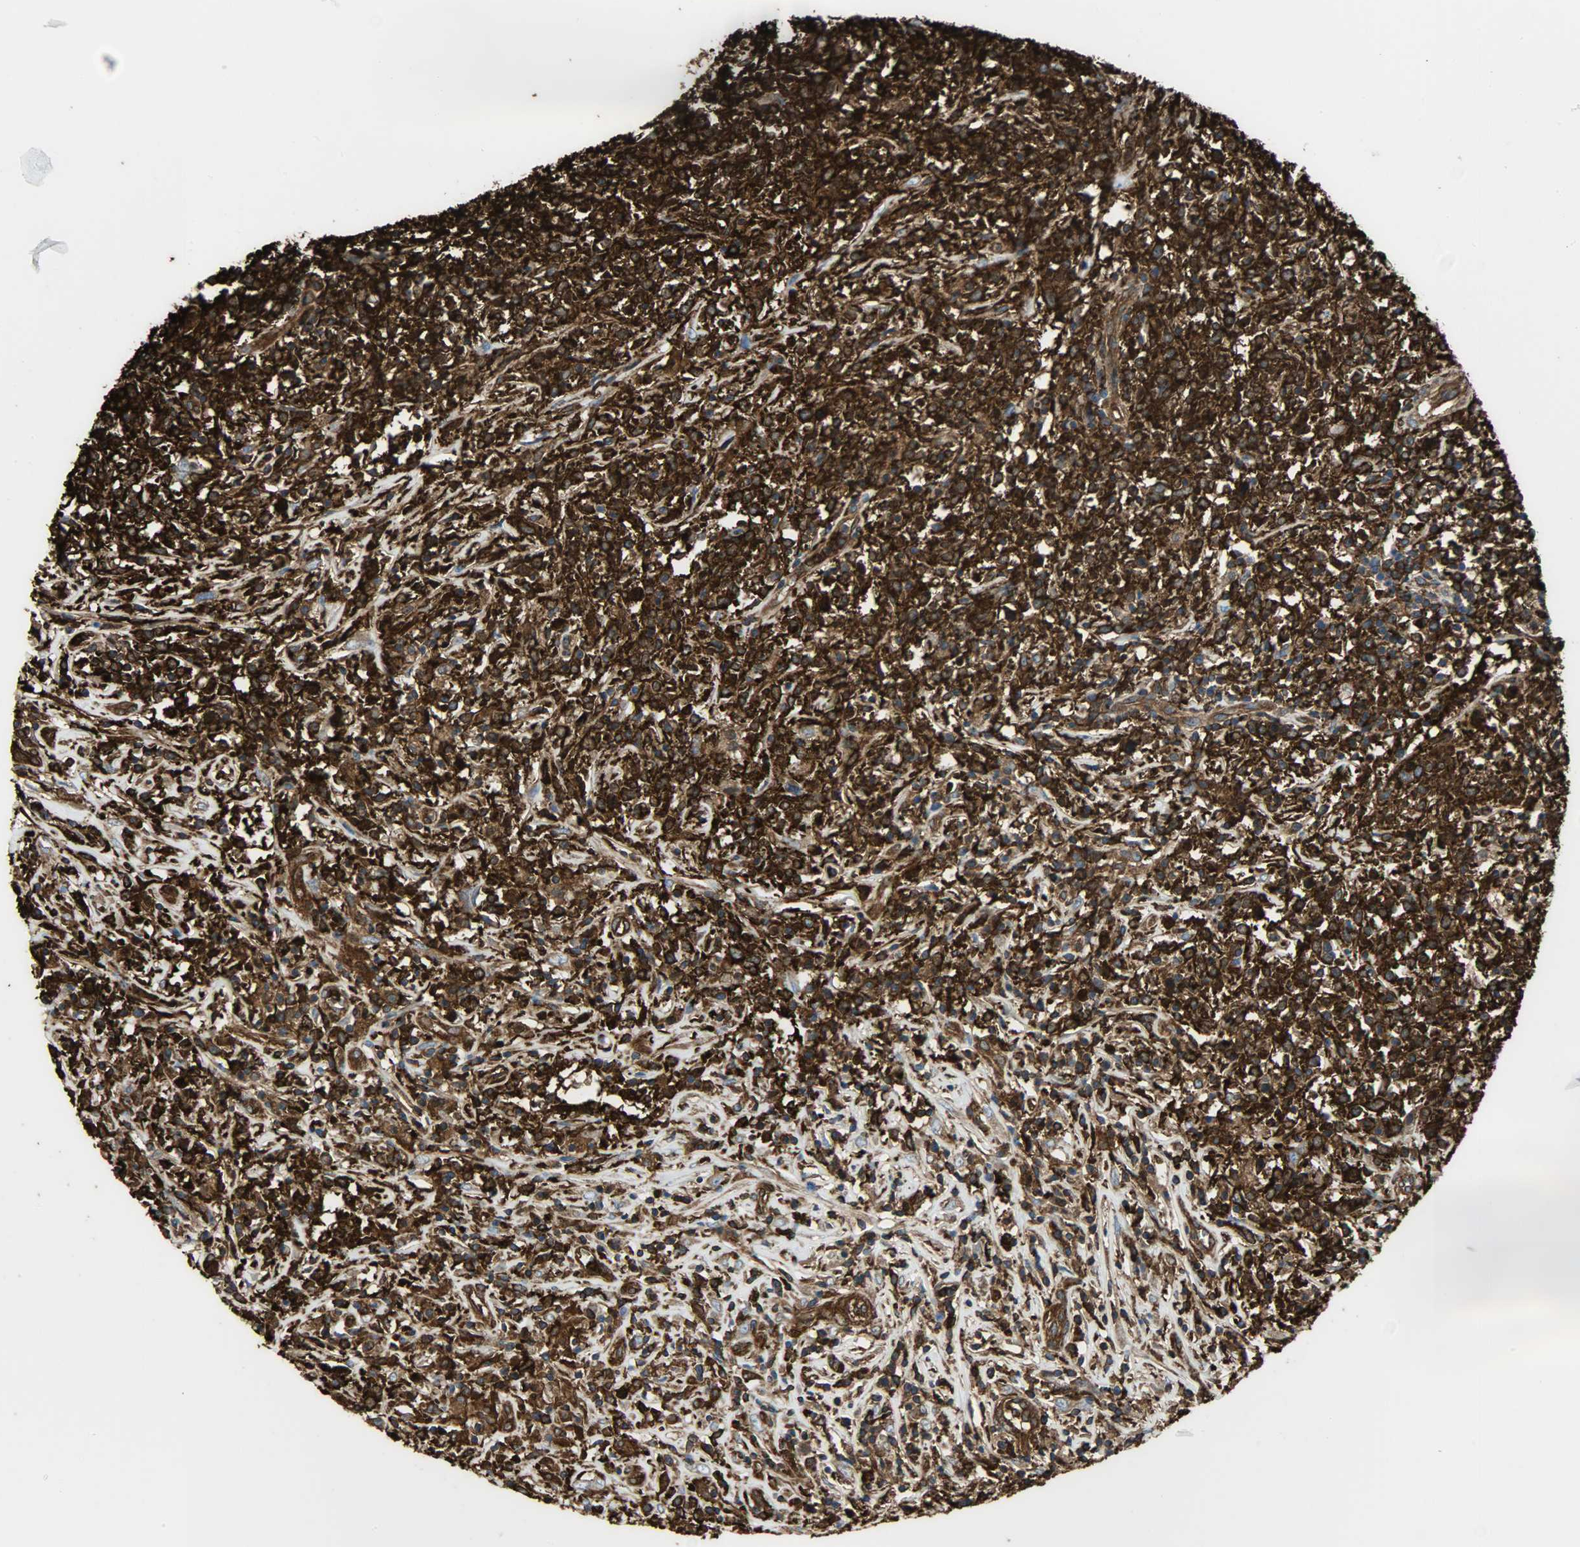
{"staining": {"intensity": "strong", "quantity": ">75%", "location": "cytoplasmic/membranous"}, "tissue": "lymphoma", "cell_type": "Tumor cells", "image_type": "cancer", "snomed": [{"axis": "morphology", "description": "Malignant lymphoma, non-Hodgkin's type, High grade"}, {"axis": "topography", "description": "Lymph node"}], "caption": "High-grade malignant lymphoma, non-Hodgkin's type stained with a brown dye shows strong cytoplasmic/membranous positive staining in about >75% of tumor cells.", "gene": "VASP", "patient": {"sex": "female", "age": 84}}